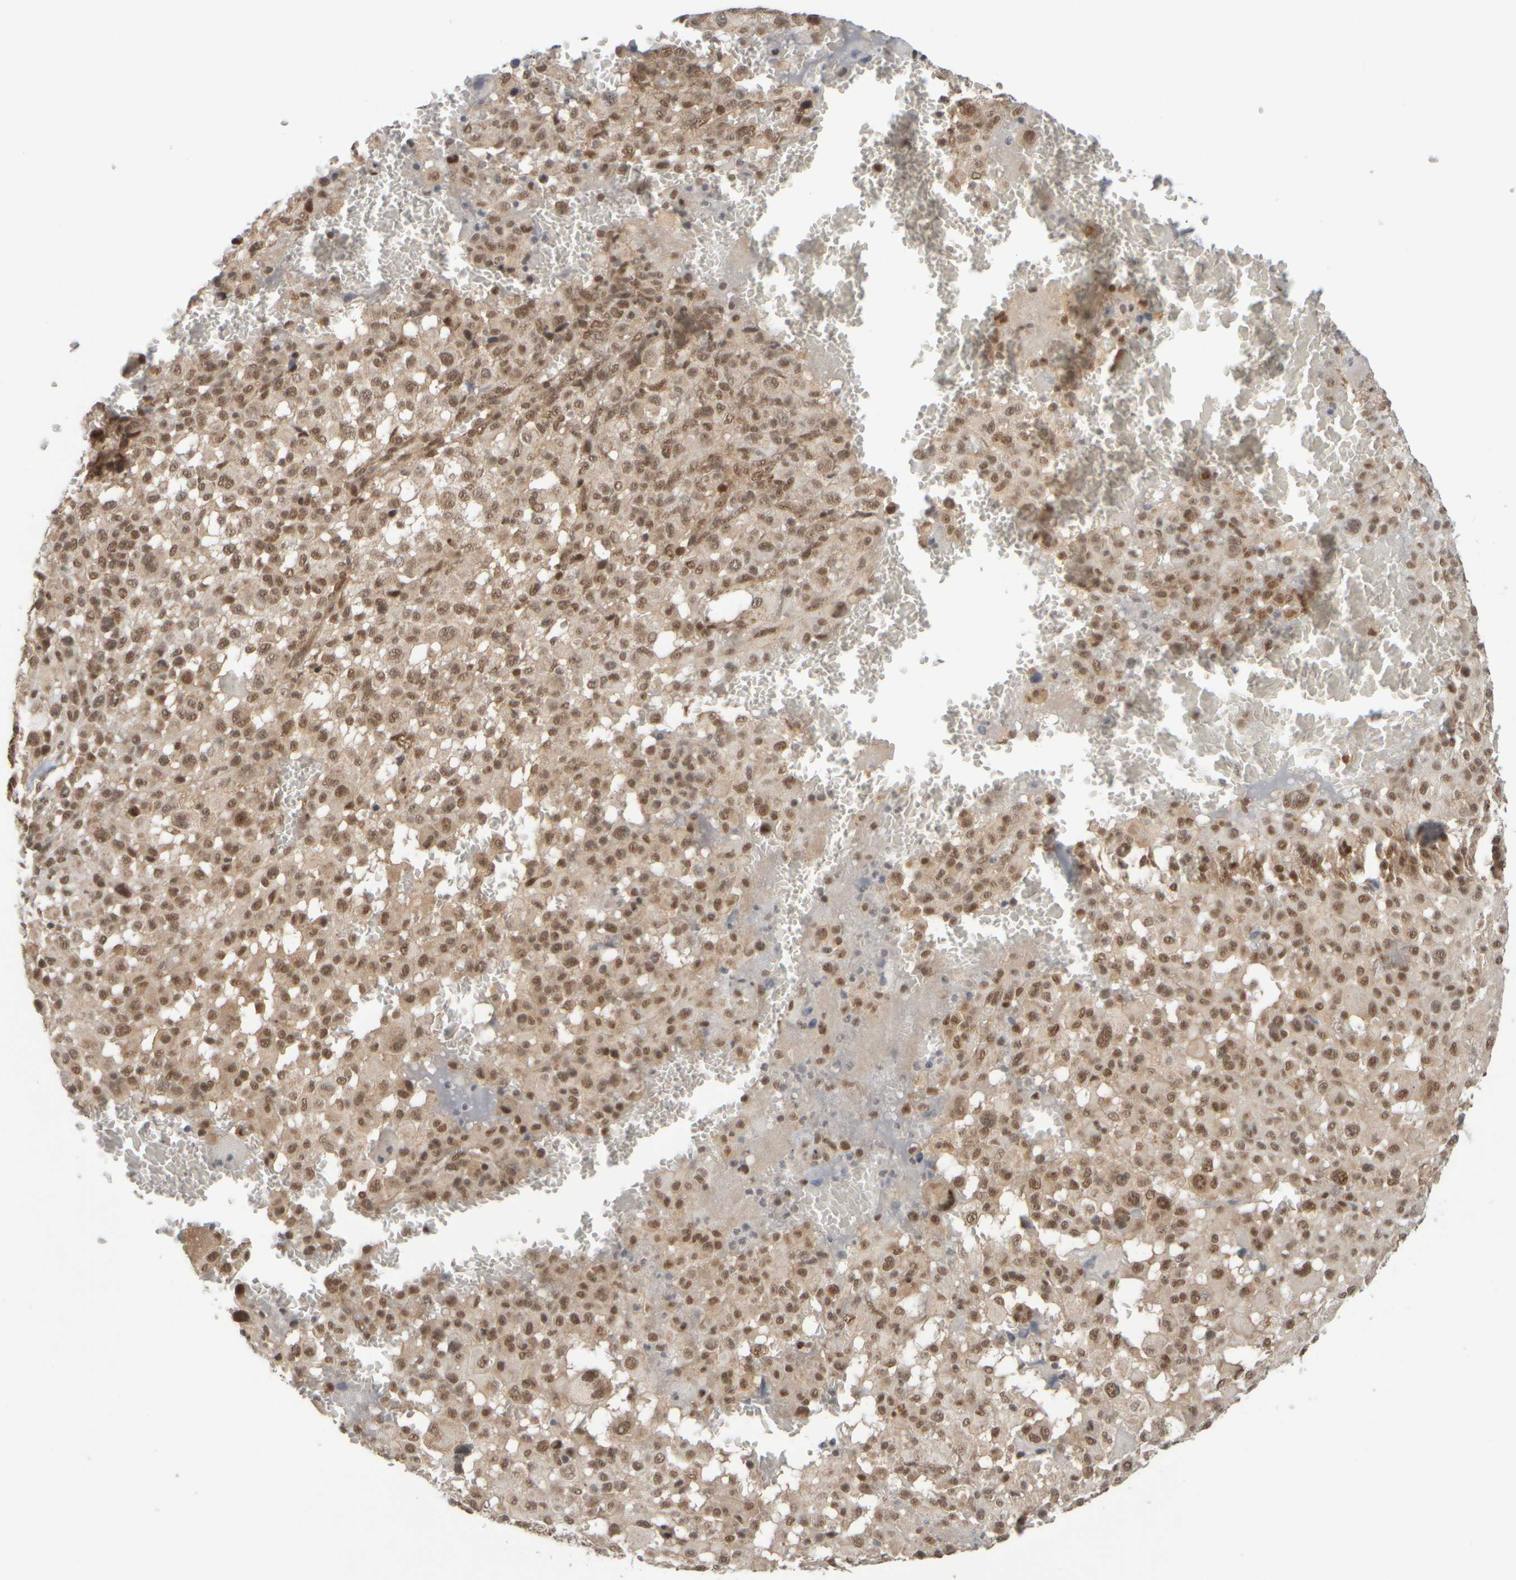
{"staining": {"intensity": "moderate", "quantity": ">75%", "location": "nuclear"}, "tissue": "melanoma", "cell_type": "Tumor cells", "image_type": "cancer", "snomed": [{"axis": "morphology", "description": "Malignant melanoma, Metastatic site"}, {"axis": "topography", "description": "Skin"}], "caption": "Protein staining of melanoma tissue reveals moderate nuclear positivity in approximately >75% of tumor cells.", "gene": "SYNRG", "patient": {"sex": "female", "age": 74}}